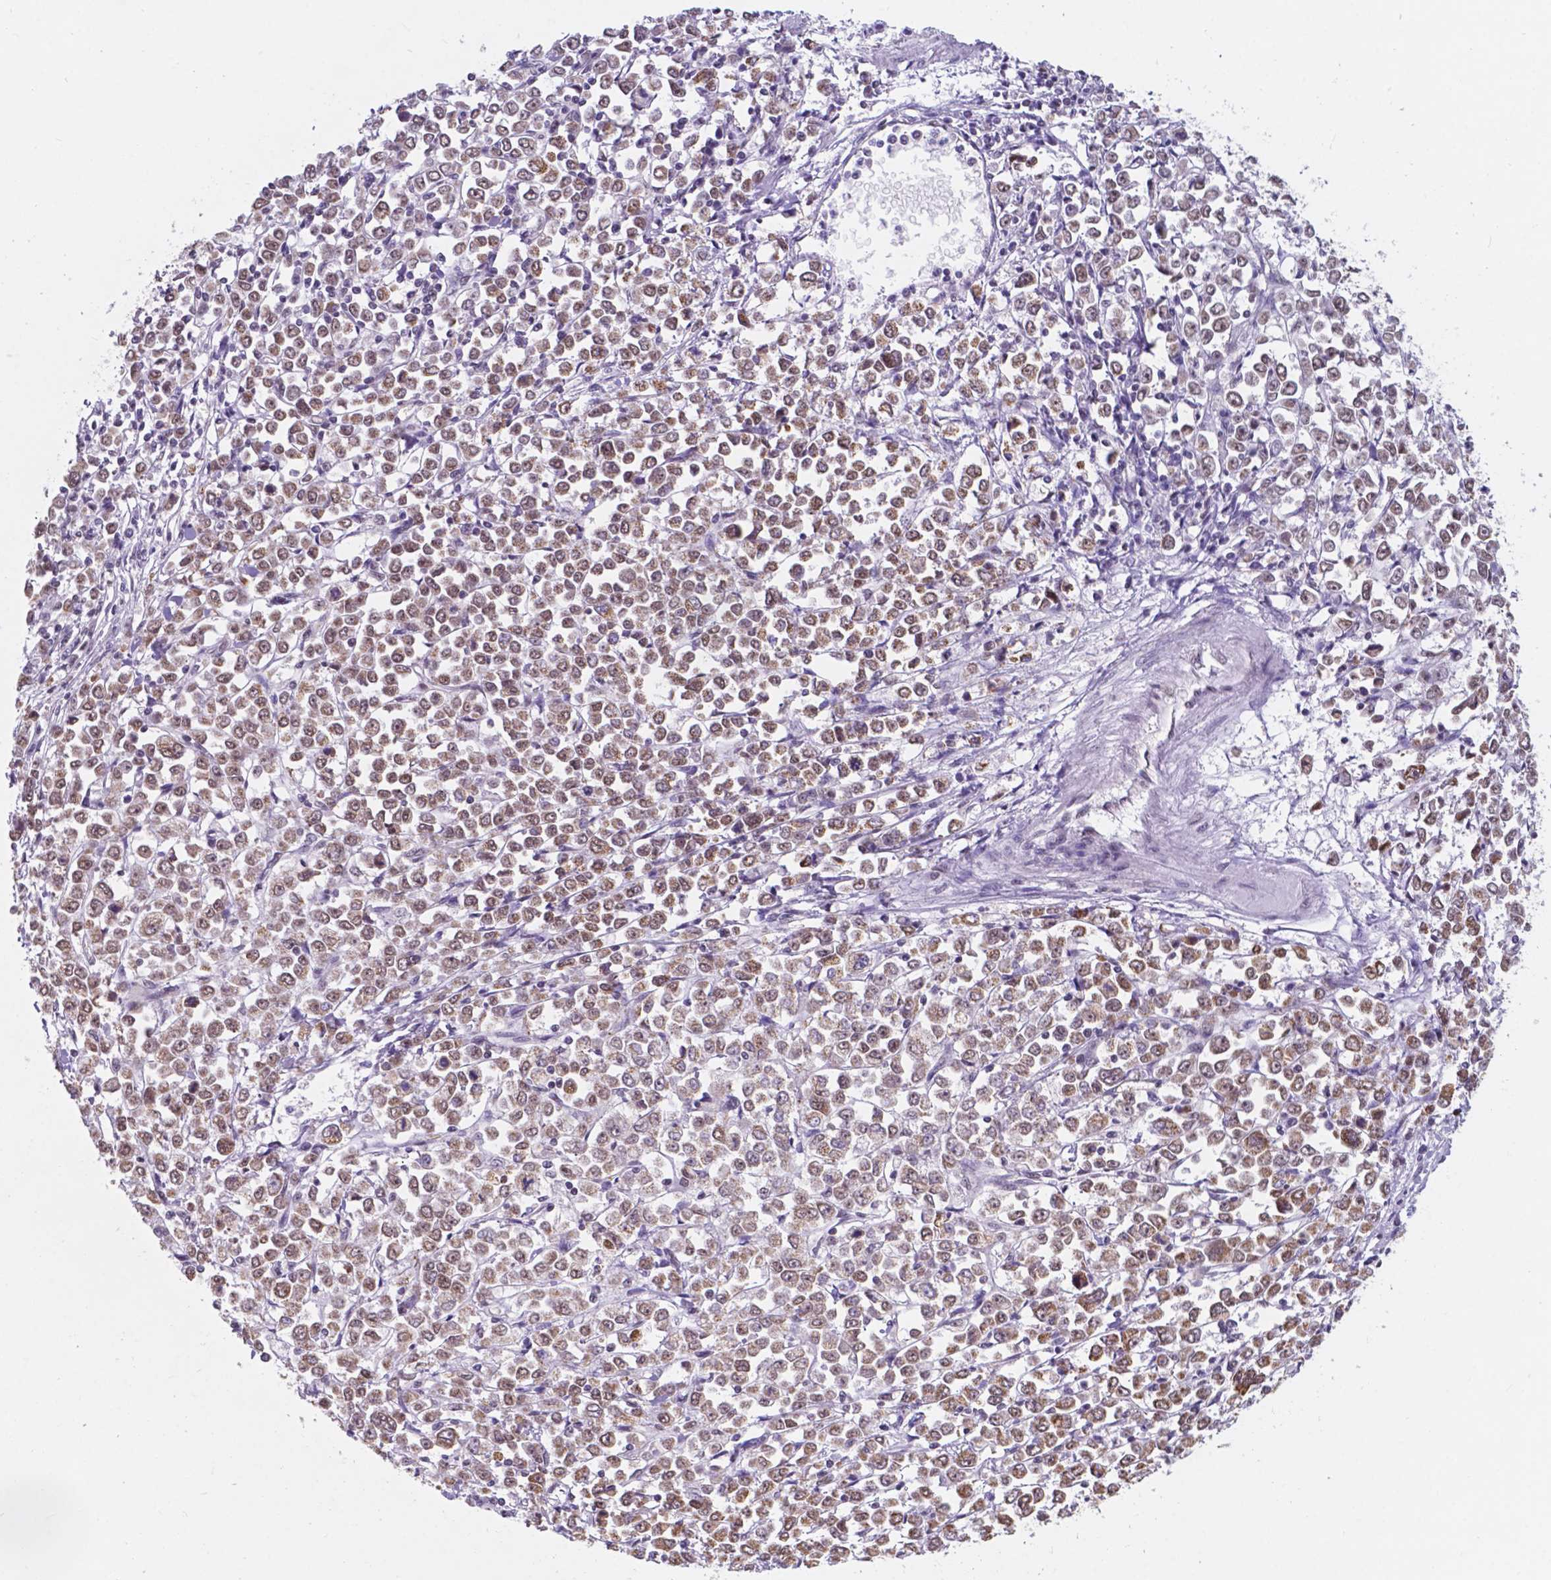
{"staining": {"intensity": "moderate", "quantity": ">75%", "location": "nuclear"}, "tissue": "stomach cancer", "cell_type": "Tumor cells", "image_type": "cancer", "snomed": [{"axis": "morphology", "description": "Adenocarcinoma, NOS"}, {"axis": "topography", "description": "Stomach, upper"}], "caption": "A brown stain labels moderate nuclear staining of a protein in adenocarcinoma (stomach) tumor cells.", "gene": "BCAS2", "patient": {"sex": "male", "age": 70}}